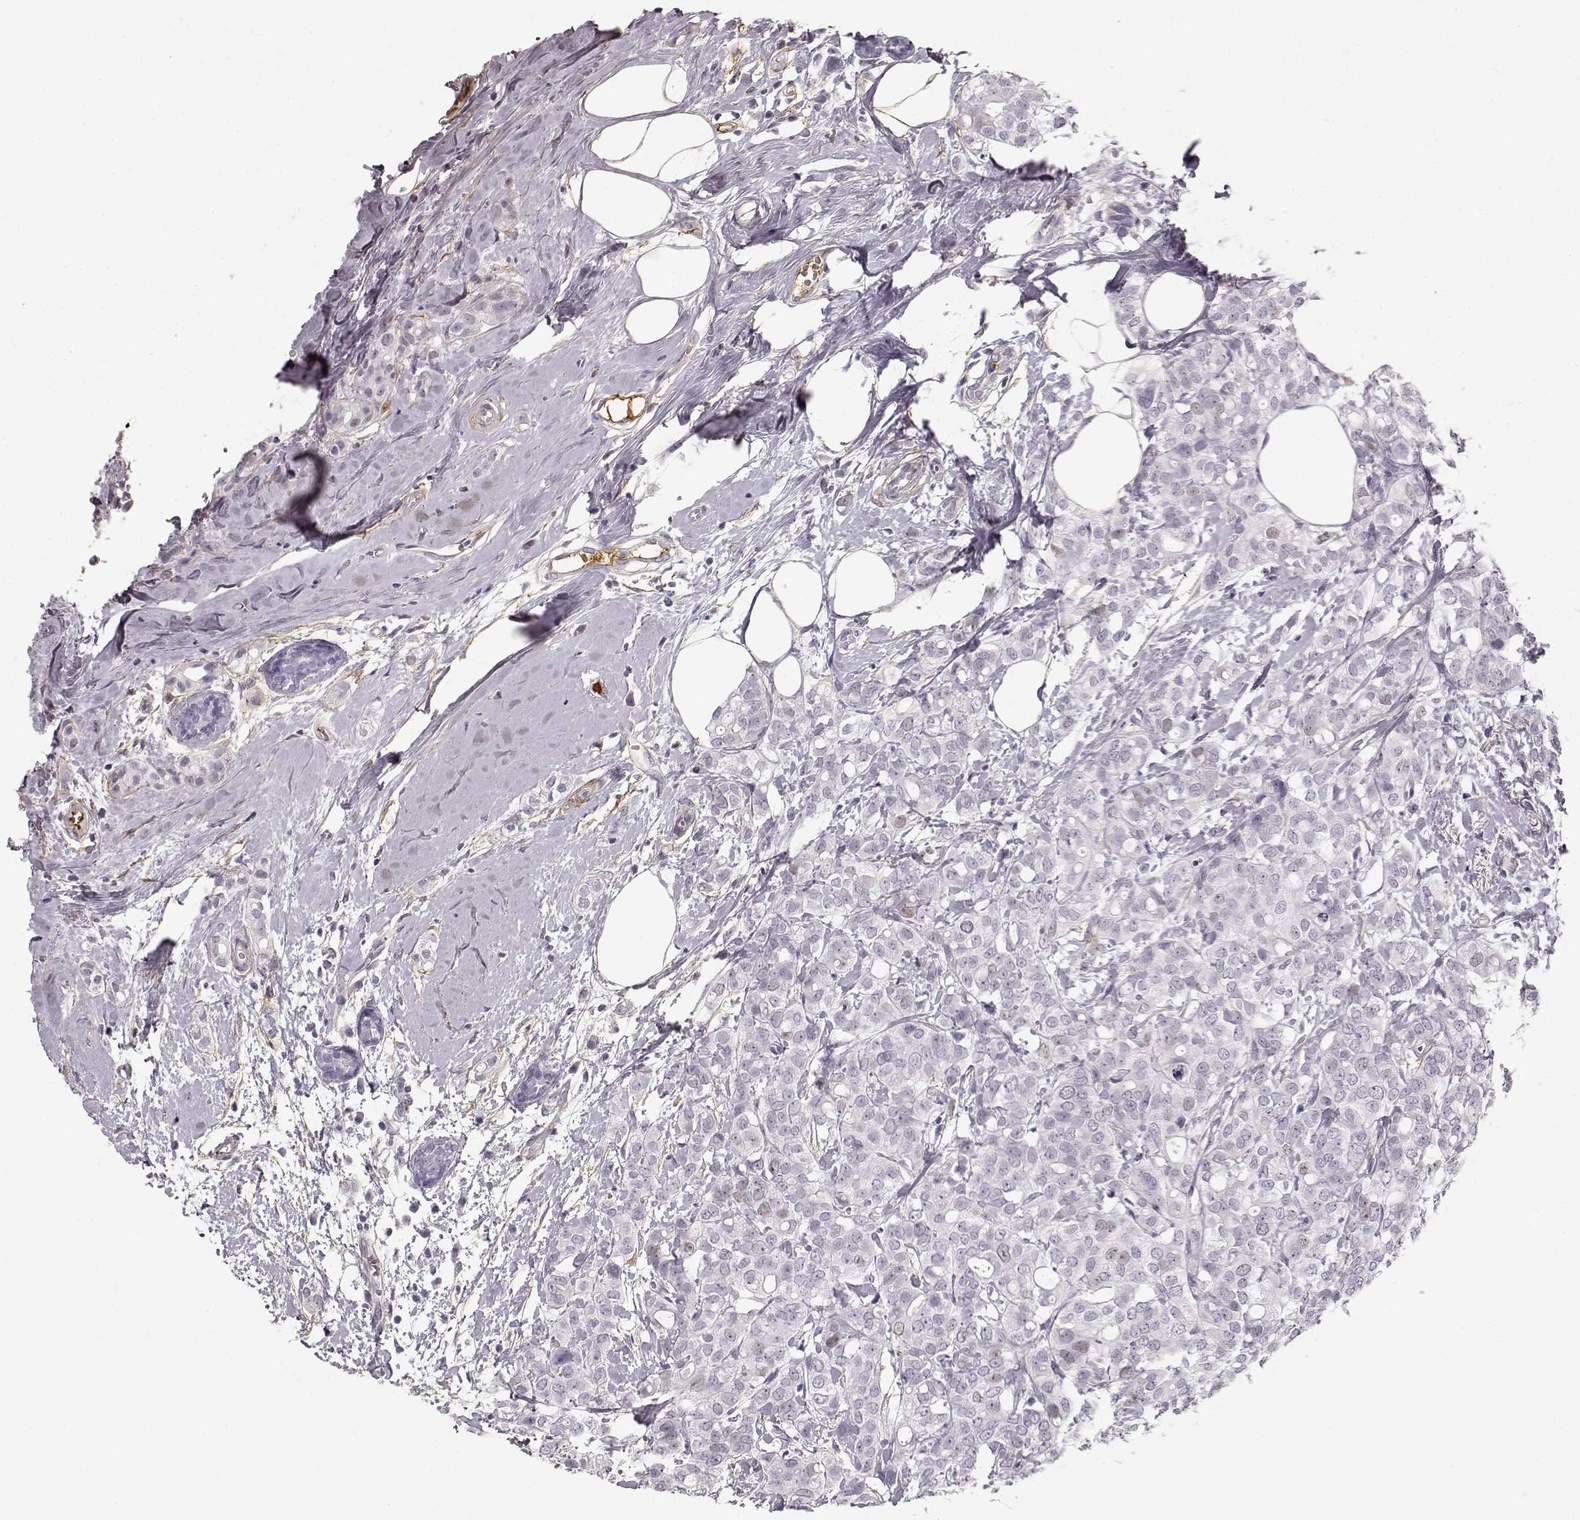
{"staining": {"intensity": "negative", "quantity": "none", "location": "none"}, "tissue": "breast cancer", "cell_type": "Tumor cells", "image_type": "cancer", "snomed": [{"axis": "morphology", "description": "Duct carcinoma"}, {"axis": "topography", "description": "Breast"}], "caption": "Tumor cells show no significant protein positivity in intraductal carcinoma (breast).", "gene": "TRIM69", "patient": {"sex": "female", "age": 40}}